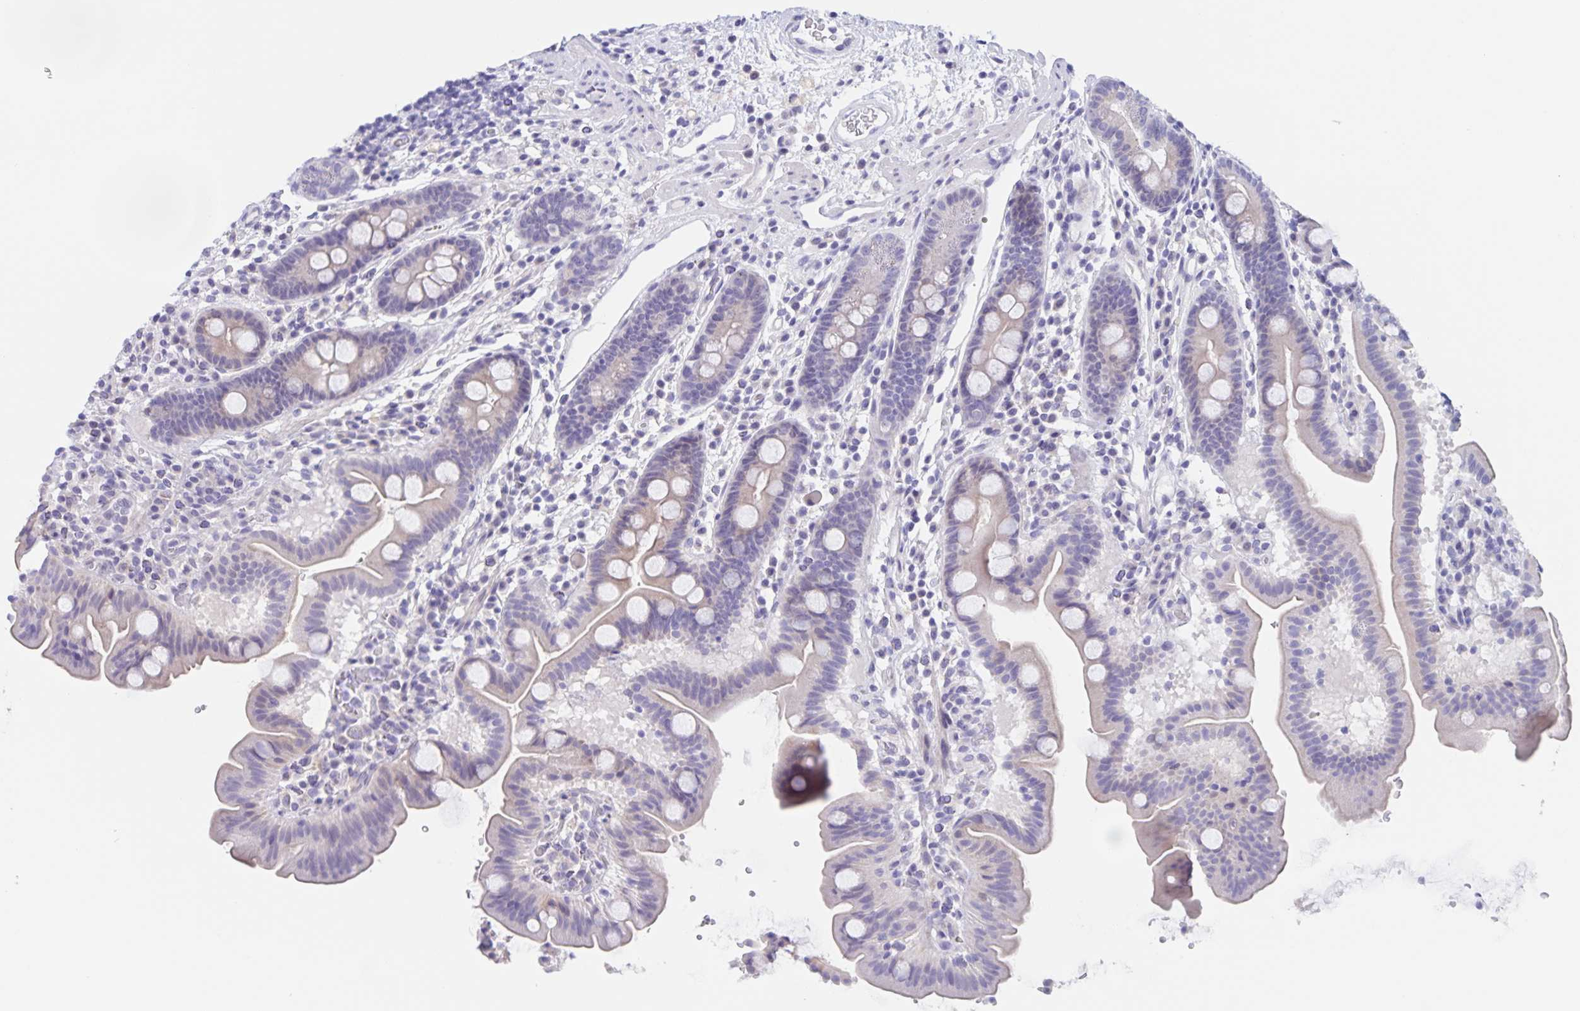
{"staining": {"intensity": "negative", "quantity": "none", "location": "none"}, "tissue": "small intestine", "cell_type": "Glandular cells", "image_type": "normal", "snomed": [{"axis": "morphology", "description": "Normal tissue, NOS"}, {"axis": "topography", "description": "Small intestine"}], "caption": "Immunohistochemistry photomicrograph of benign small intestine: small intestine stained with DAB shows no significant protein positivity in glandular cells.", "gene": "DMGDH", "patient": {"sex": "male", "age": 26}}